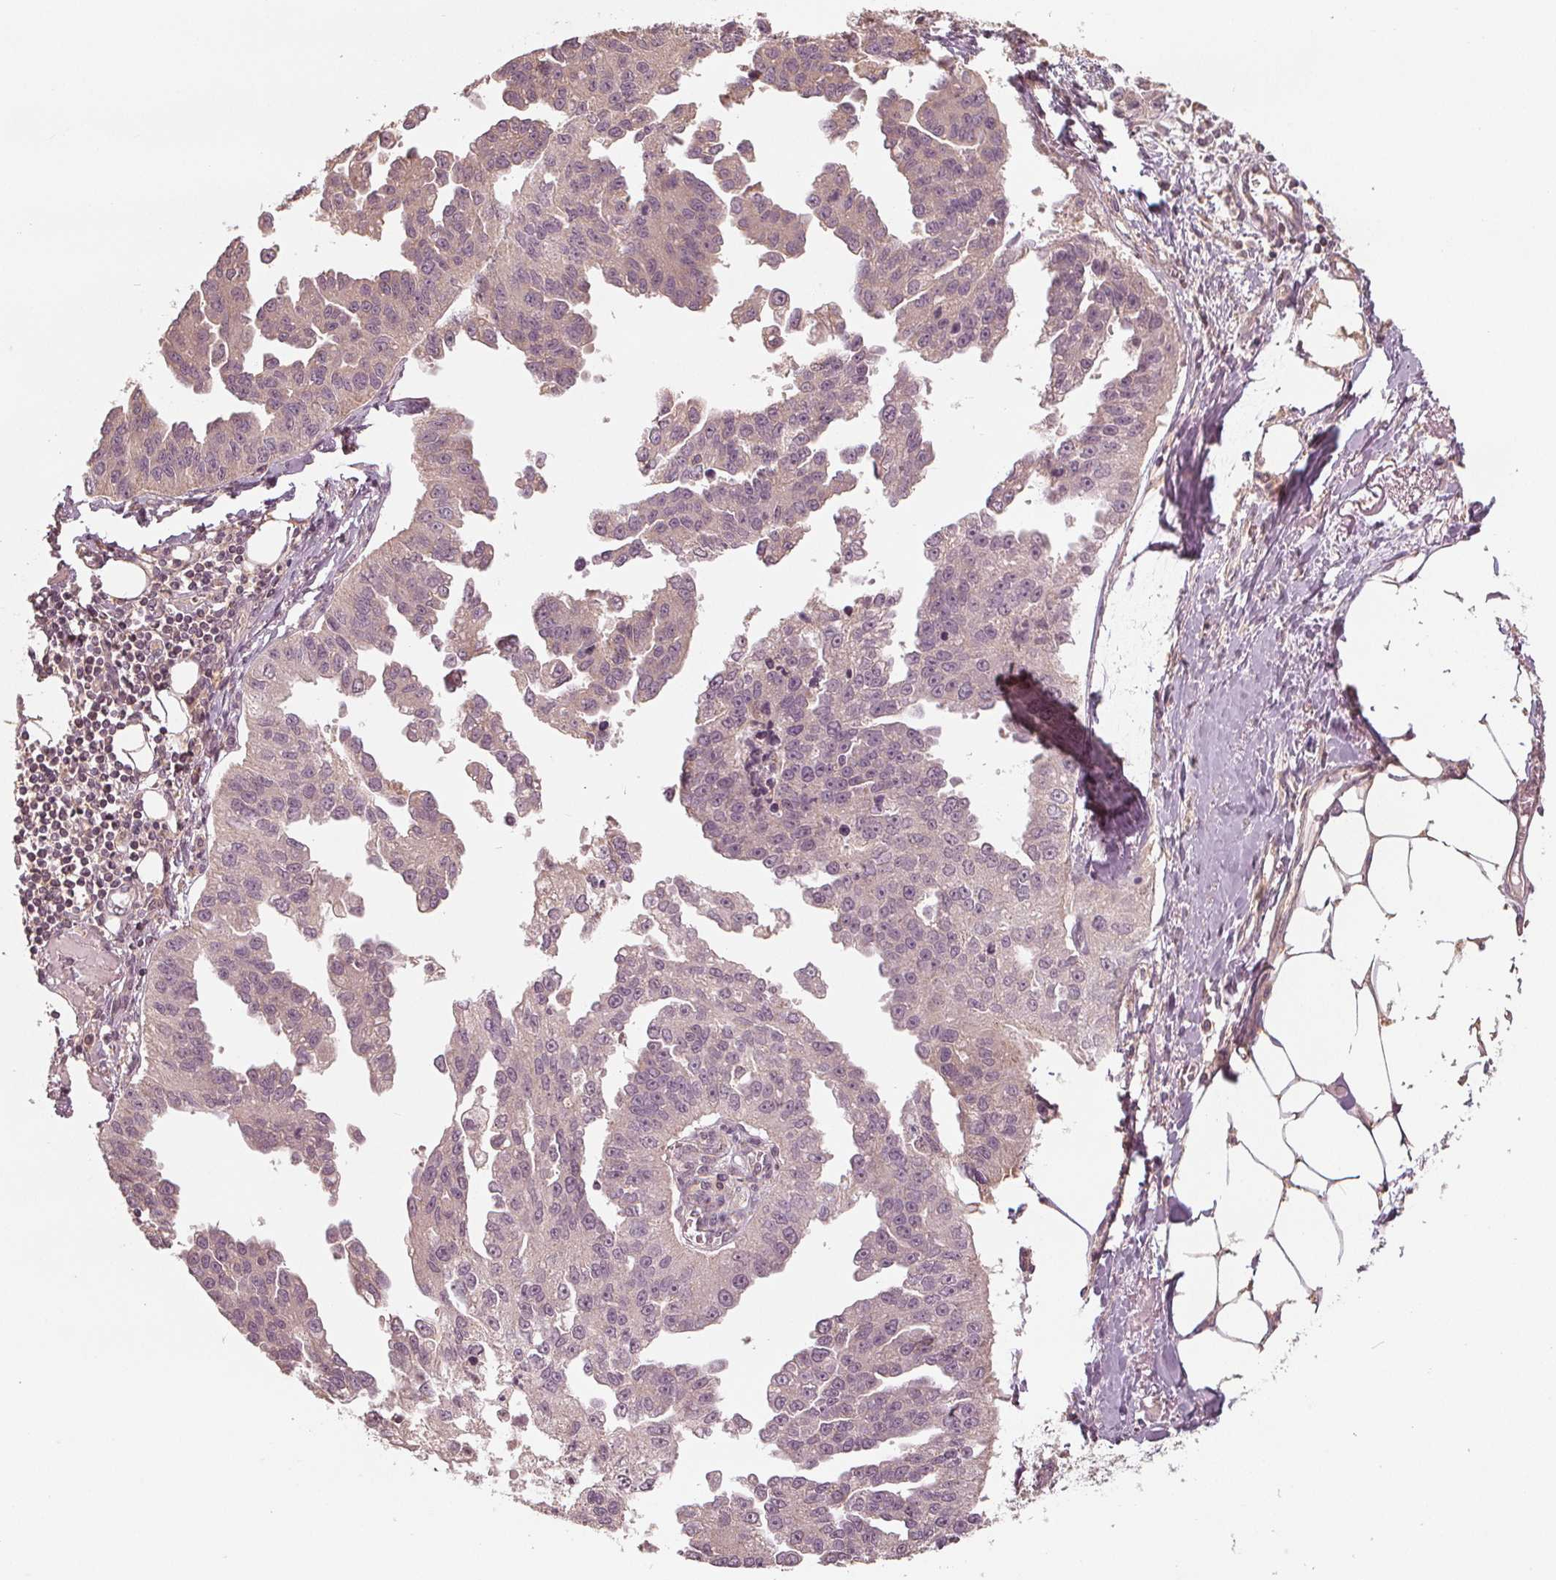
{"staining": {"intensity": "negative", "quantity": "none", "location": "none"}, "tissue": "ovarian cancer", "cell_type": "Tumor cells", "image_type": "cancer", "snomed": [{"axis": "morphology", "description": "Cystadenocarcinoma, serous, NOS"}, {"axis": "topography", "description": "Ovary"}], "caption": "There is no significant positivity in tumor cells of serous cystadenocarcinoma (ovarian).", "gene": "GNB2", "patient": {"sex": "female", "age": 75}}